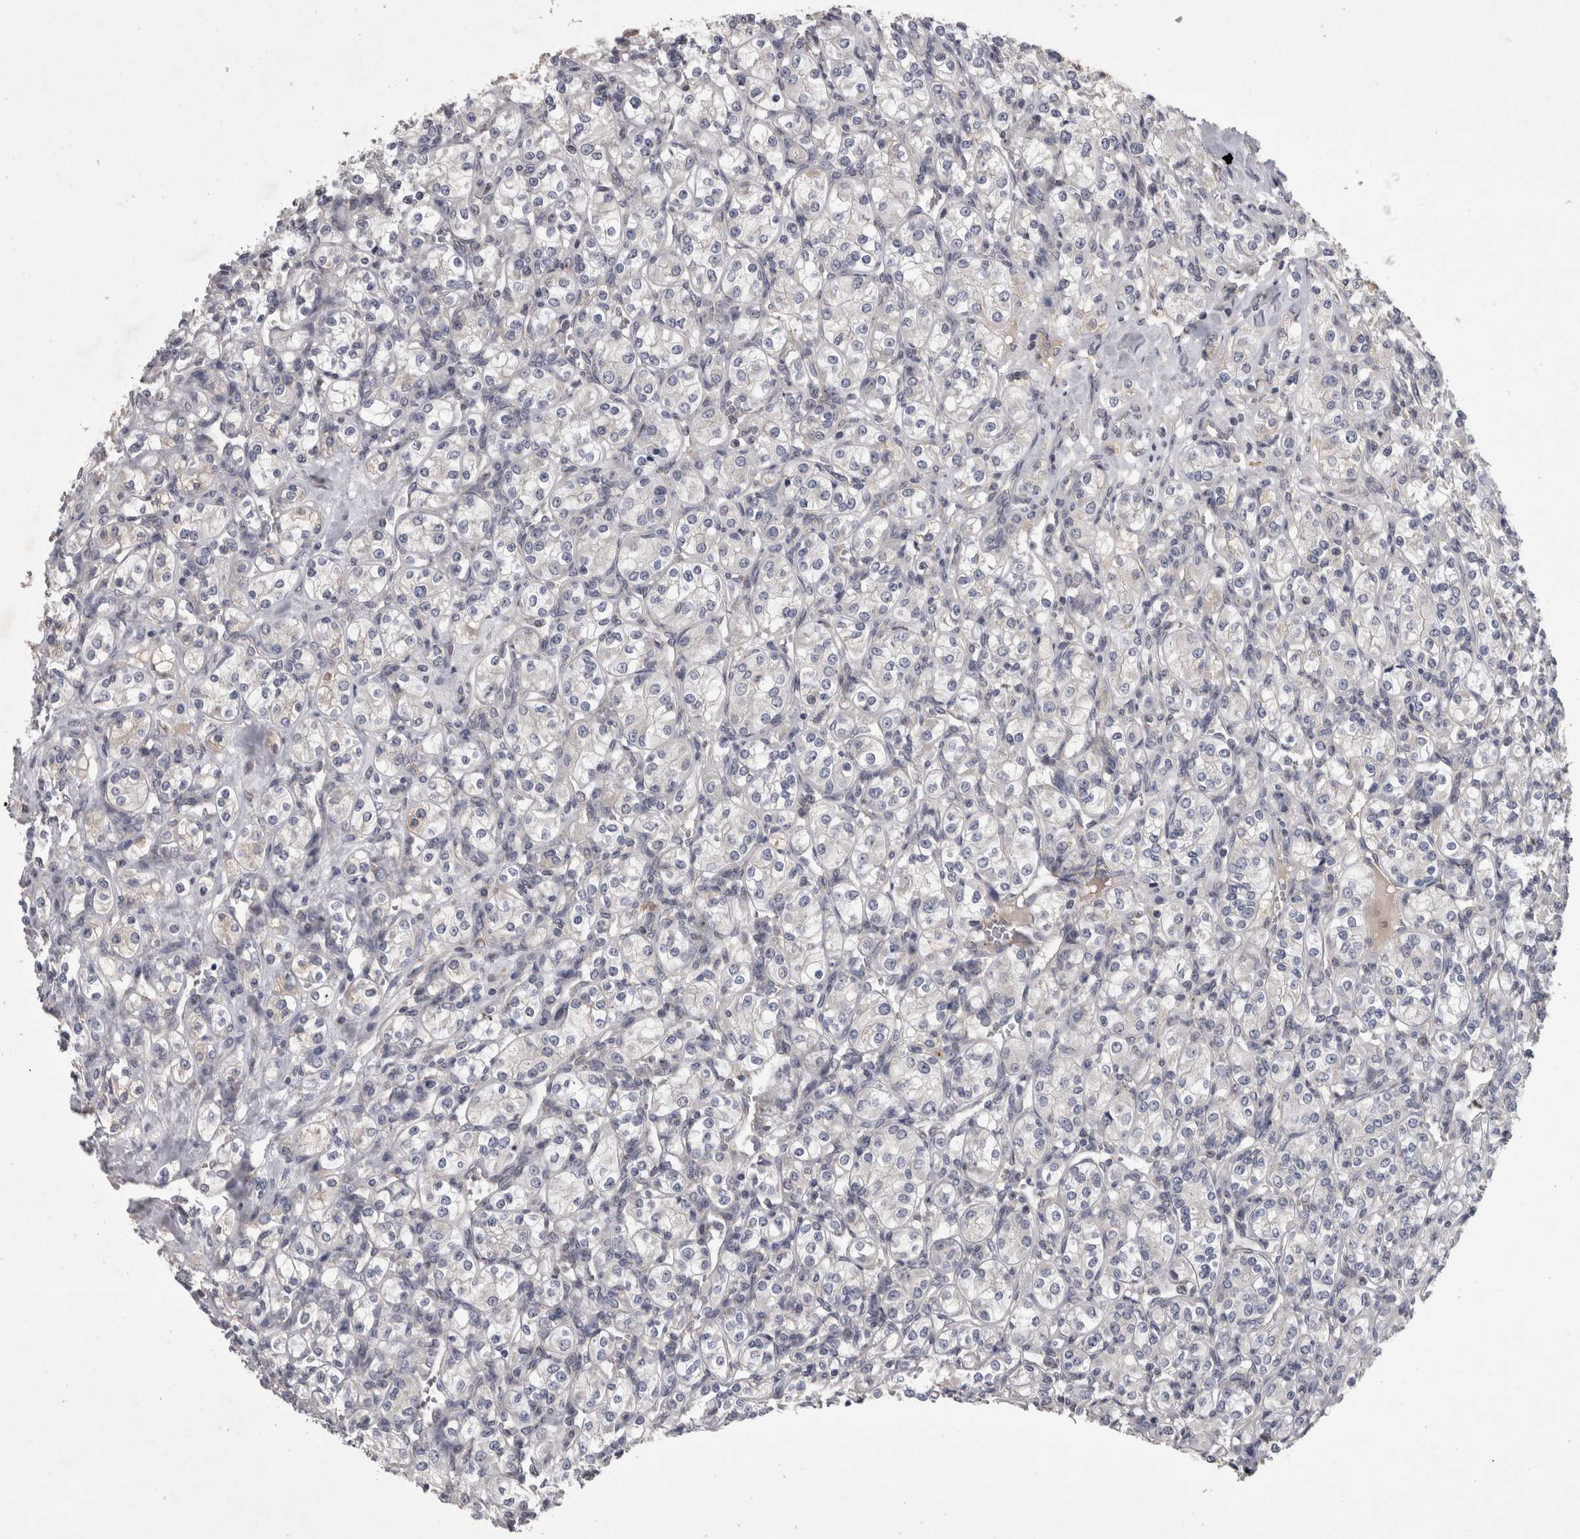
{"staining": {"intensity": "negative", "quantity": "none", "location": "none"}, "tissue": "renal cancer", "cell_type": "Tumor cells", "image_type": "cancer", "snomed": [{"axis": "morphology", "description": "Adenocarcinoma, NOS"}, {"axis": "topography", "description": "Kidney"}], "caption": "Tumor cells show no significant expression in renal adenocarcinoma. The staining was performed using DAB to visualize the protein expression in brown, while the nuclei were stained in blue with hematoxylin (Magnification: 20x).", "gene": "PCM1", "patient": {"sex": "male", "age": 77}}